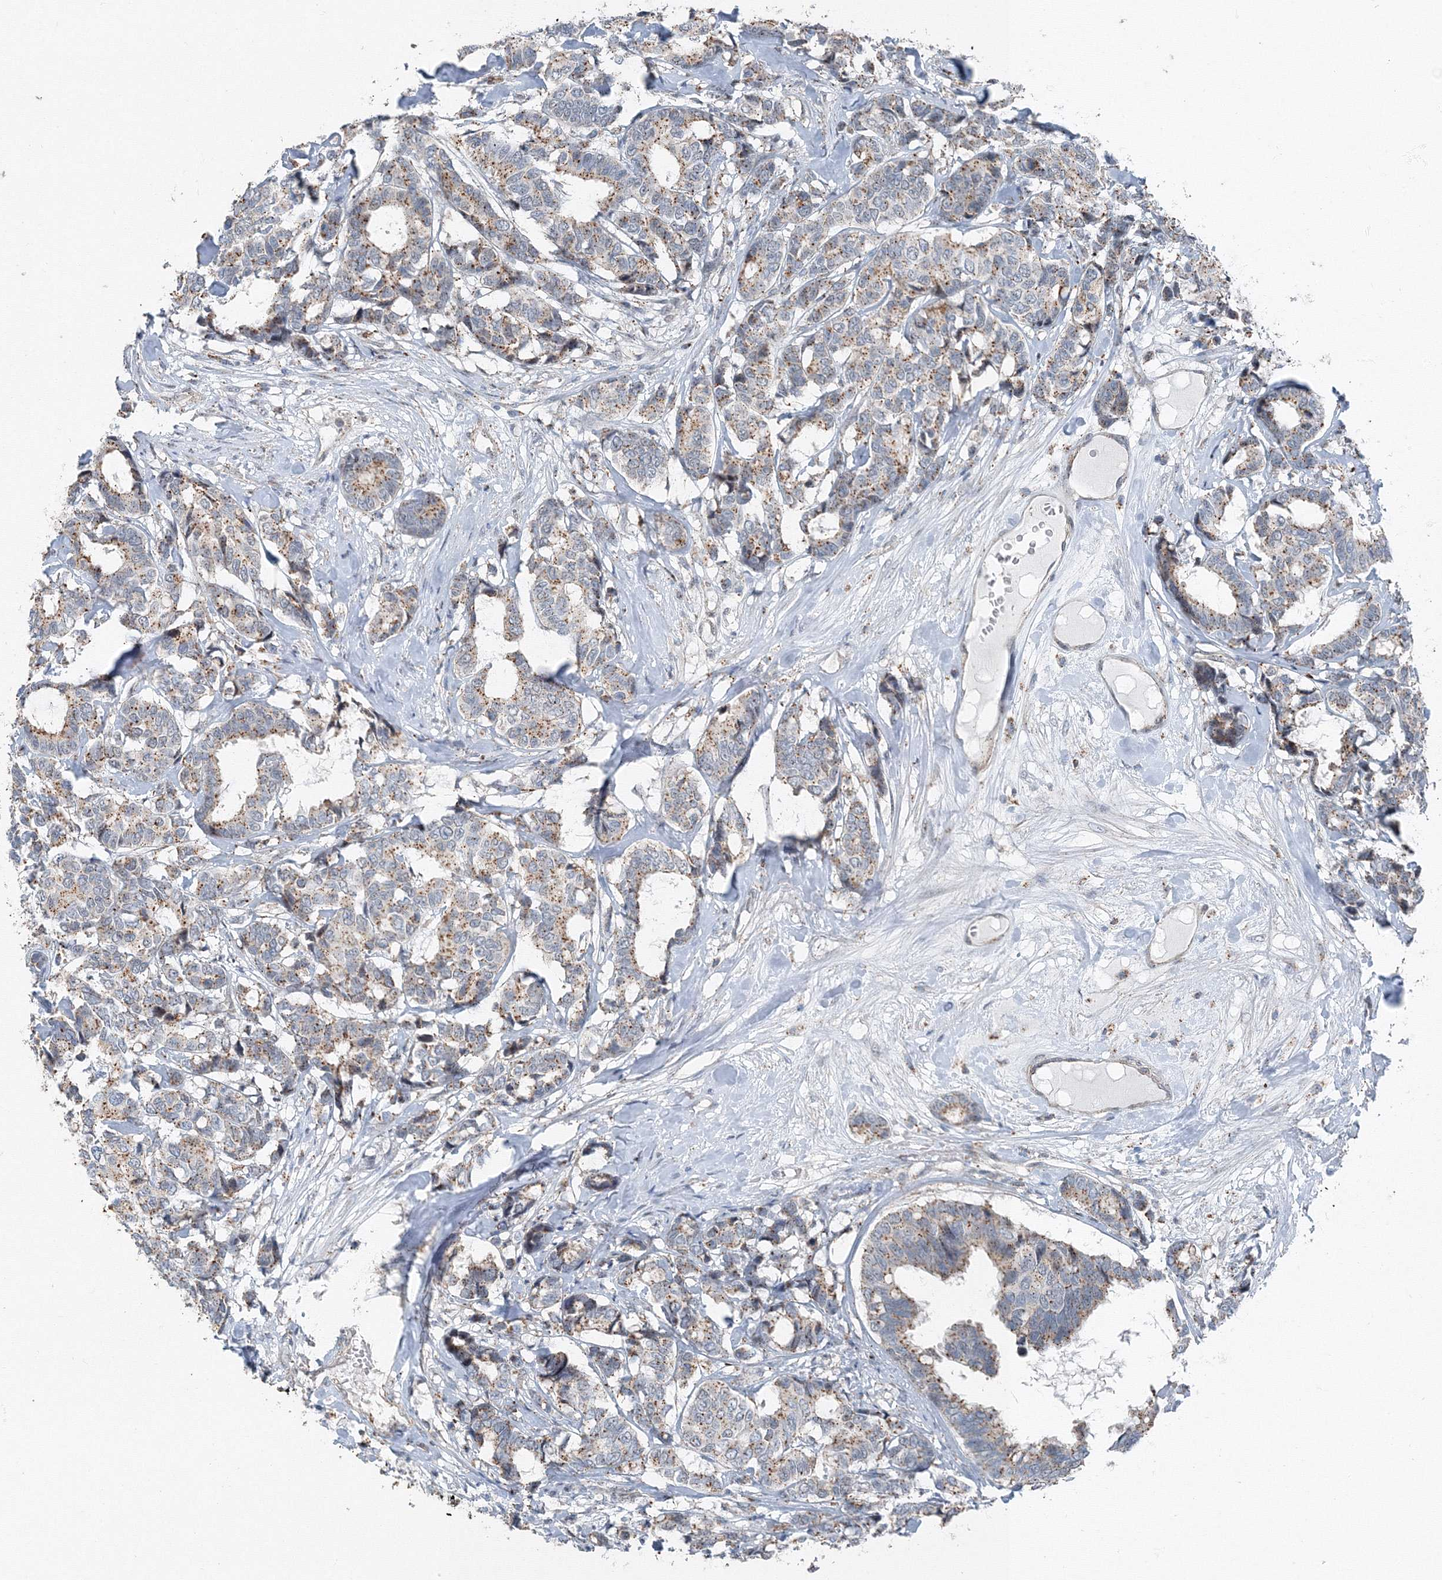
{"staining": {"intensity": "weak", "quantity": ">75%", "location": "cytoplasmic/membranous"}, "tissue": "breast cancer", "cell_type": "Tumor cells", "image_type": "cancer", "snomed": [{"axis": "morphology", "description": "Duct carcinoma"}, {"axis": "topography", "description": "Breast"}], "caption": "A brown stain labels weak cytoplasmic/membranous expression of a protein in human breast cancer tumor cells. (brown staining indicates protein expression, while blue staining denotes nuclei).", "gene": "AASDH", "patient": {"sex": "female", "age": 87}}